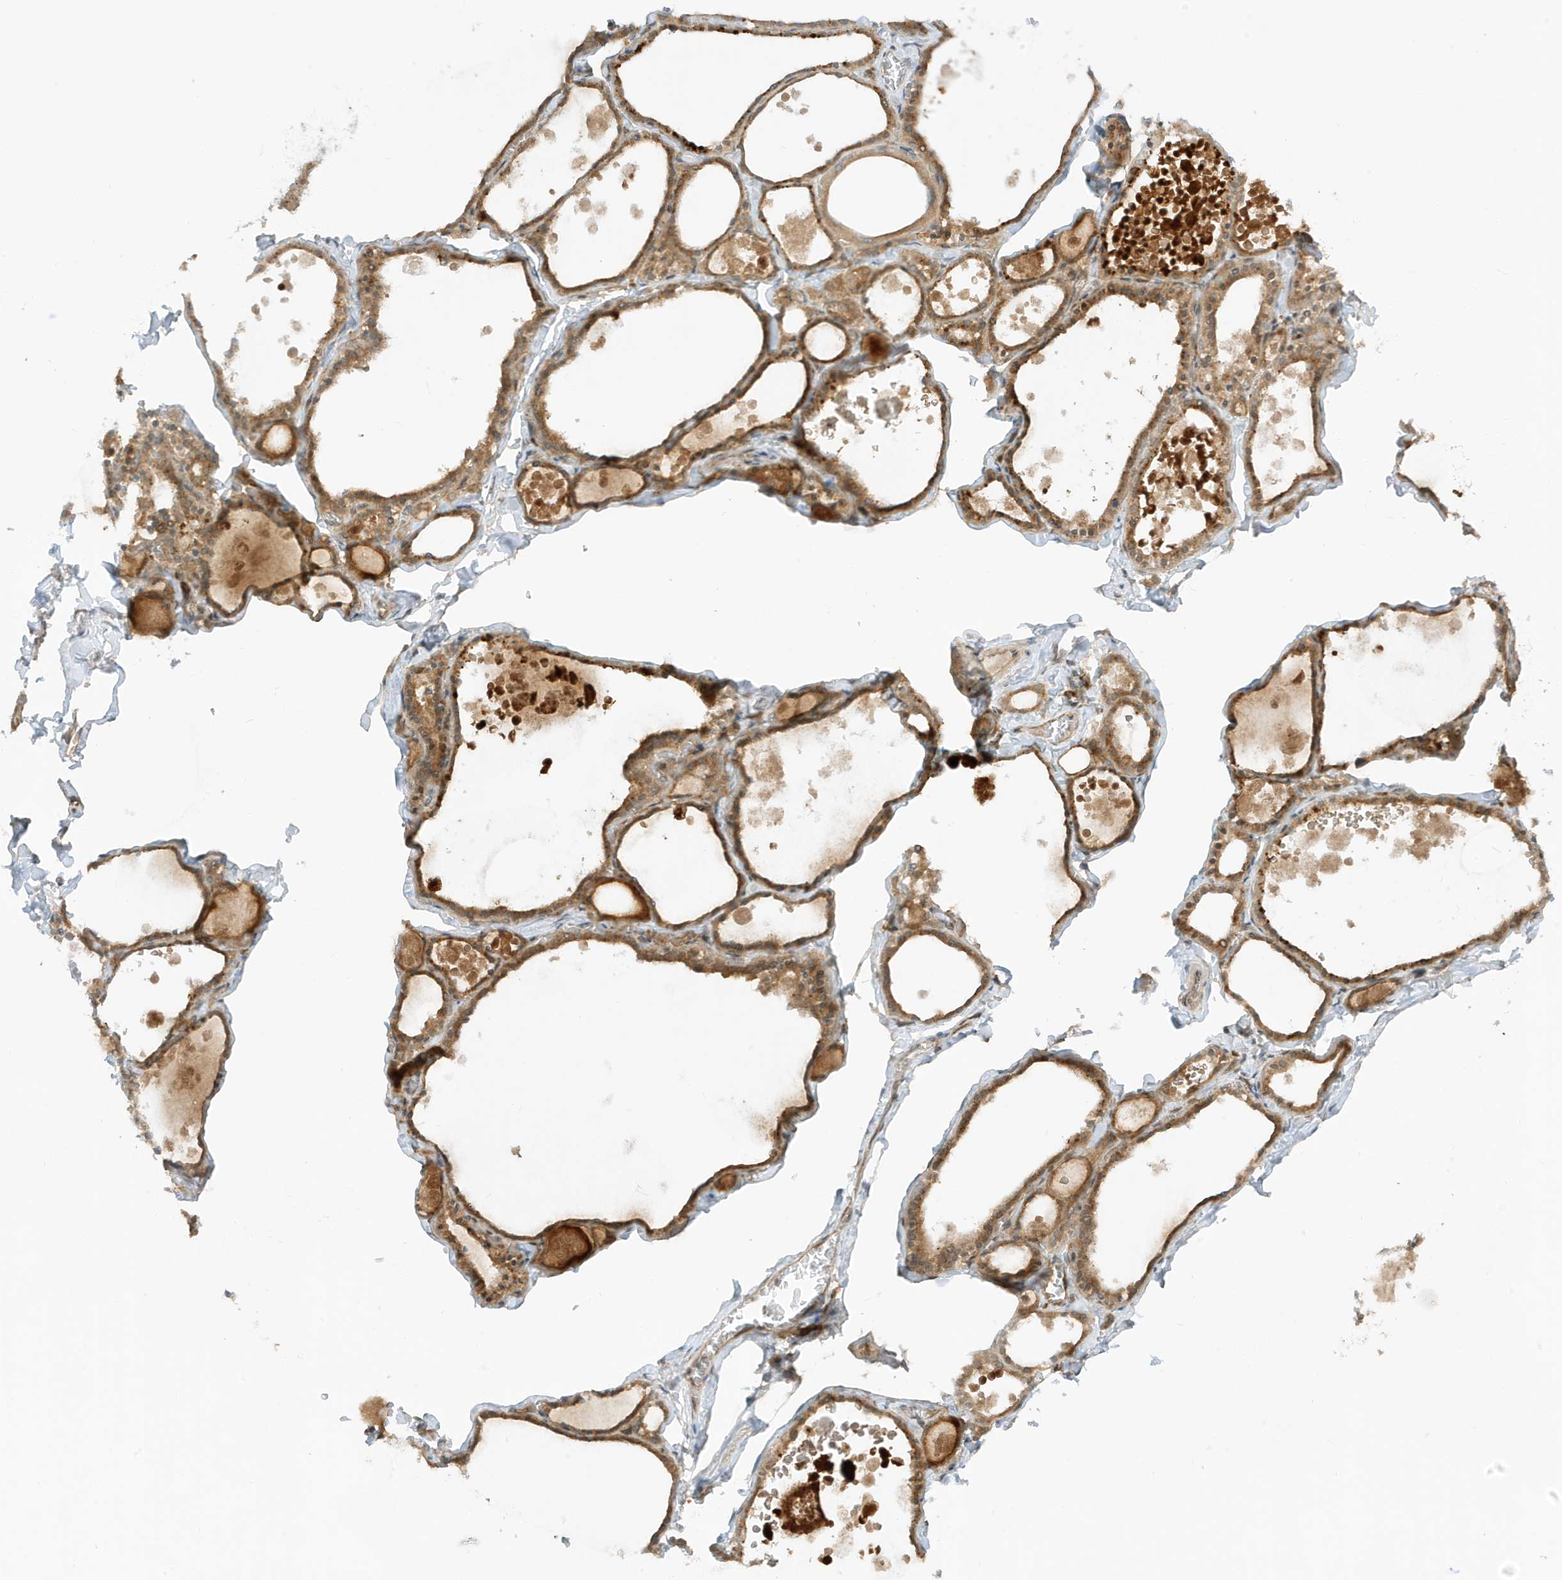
{"staining": {"intensity": "moderate", "quantity": ">75%", "location": "cytoplasmic/membranous"}, "tissue": "thyroid gland", "cell_type": "Glandular cells", "image_type": "normal", "snomed": [{"axis": "morphology", "description": "Normal tissue, NOS"}, {"axis": "topography", "description": "Thyroid gland"}], "caption": "A brown stain labels moderate cytoplasmic/membranous expression of a protein in glandular cells of benign human thyroid gland.", "gene": "SCARF2", "patient": {"sex": "male", "age": 56}}